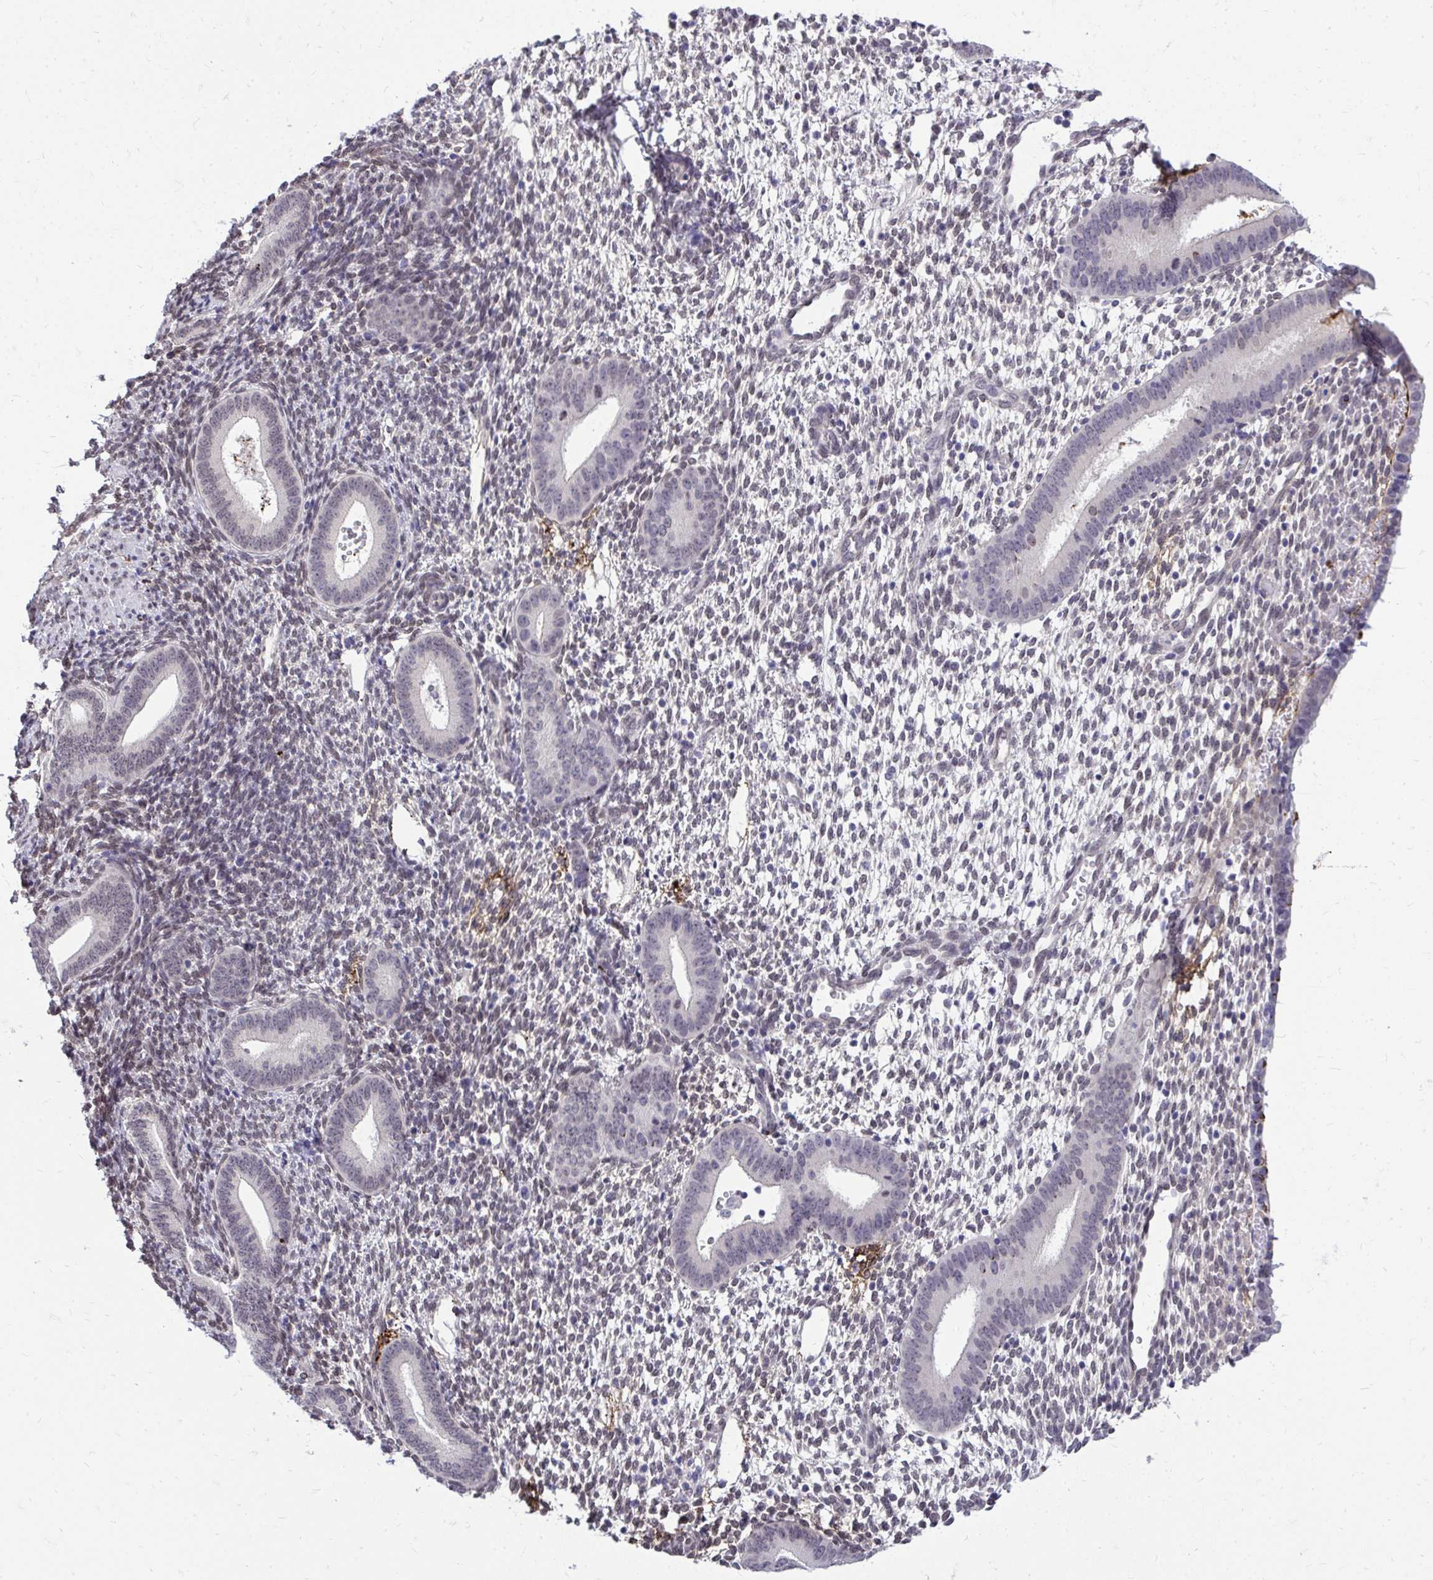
{"staining": {"intensity": "weak", "quantity": "25%-75%", "location": "nuclear"}, "tissue": "endometrium", "cell_type": "Cells in endometrial stroma", "image_type": "normal", "snomed": [{"axis": "morphology", "description": "Normal tissue, NOS"}, {"axis": "topography", "description": "Endometrium"}], "caption": "Weak nuclear staining is identified in about 25%-75% of cells in endometrial stroma in unremarkable endometrium.", "gene": "BANF1", "patient": {"sex": "female", "age": 40}}